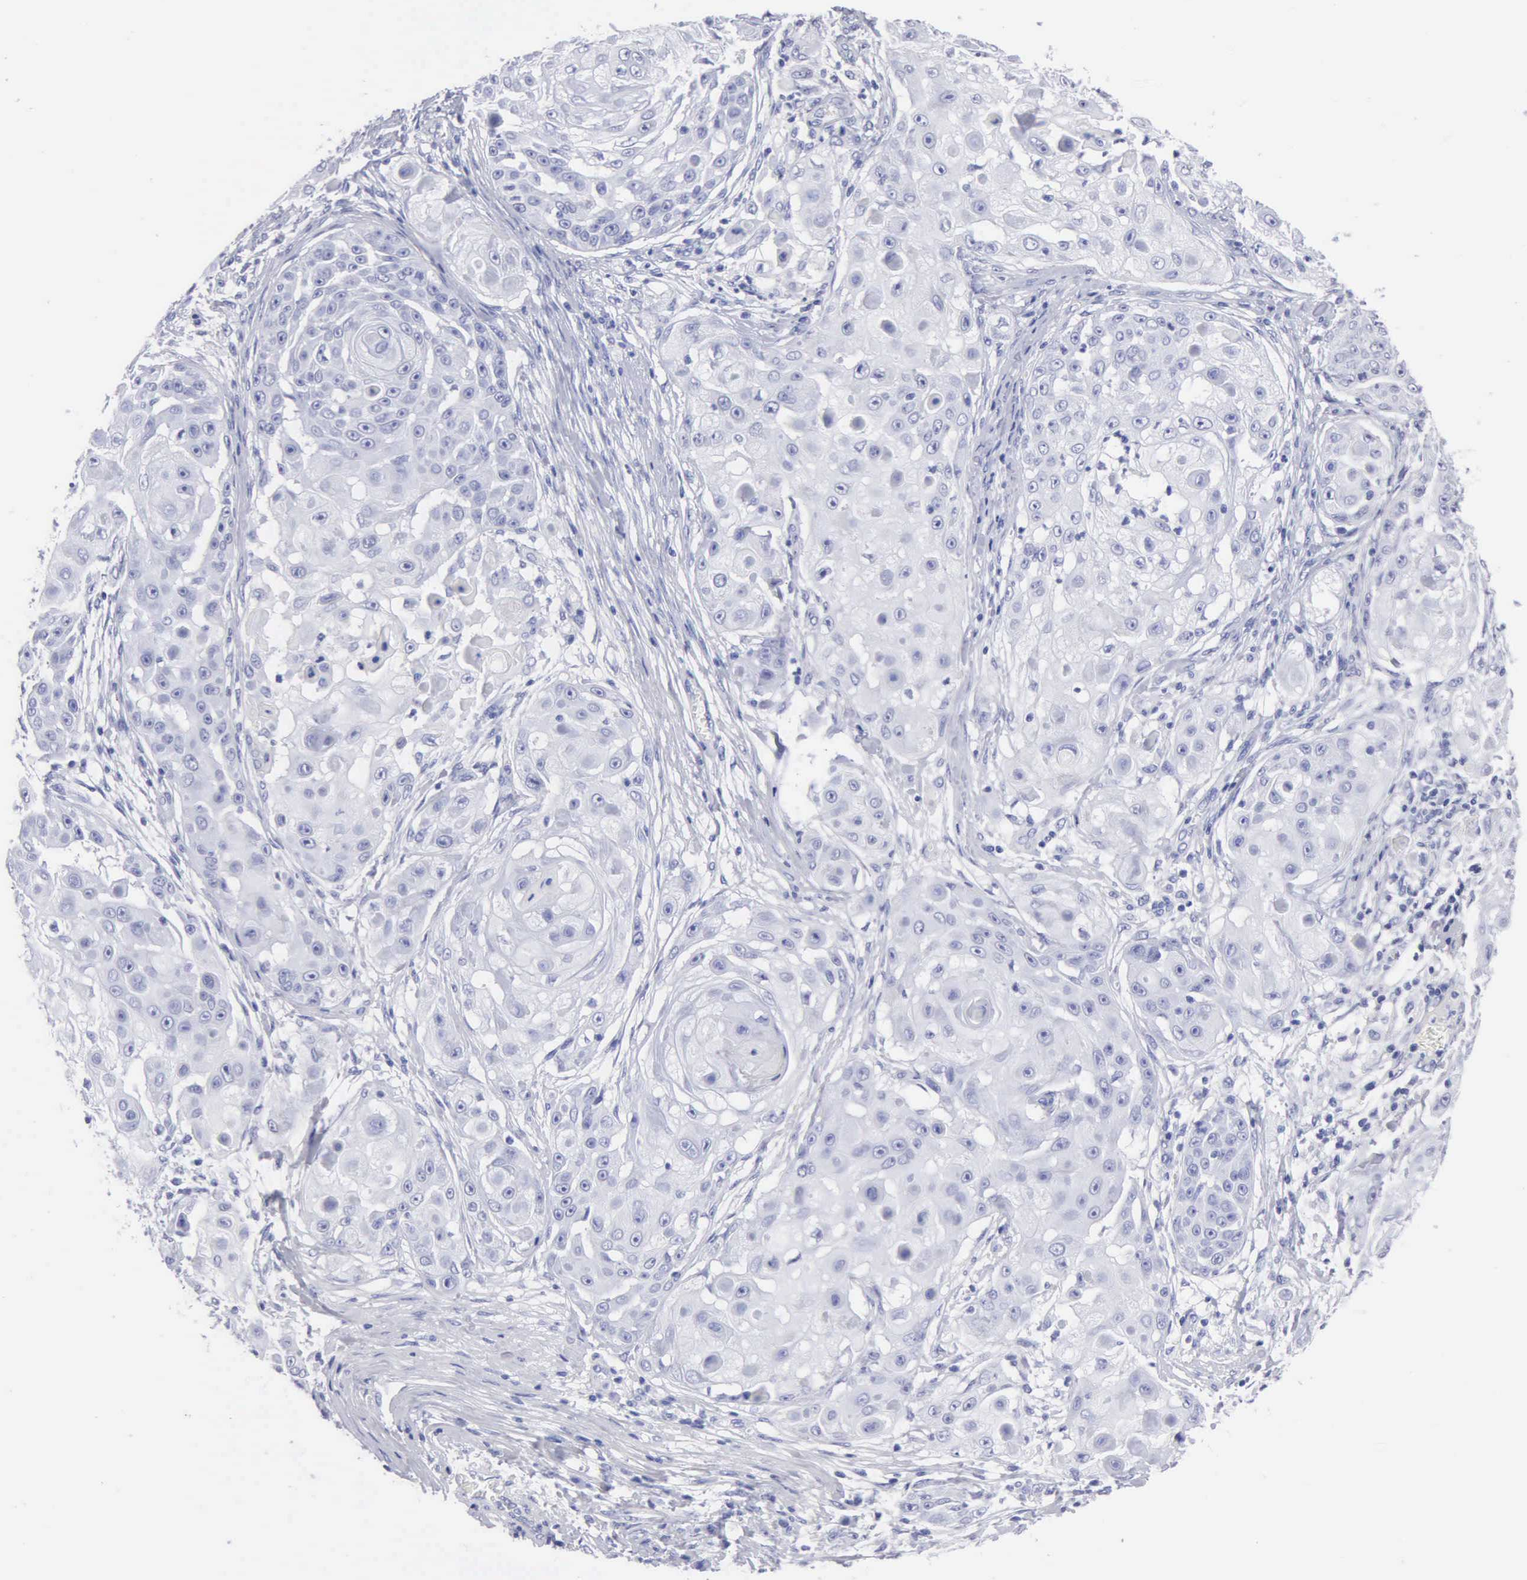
{"staining": {"intensity": "negative", "quantity": "none", "location": "none"}, "tissue": "skin cancer", "cell_type": "Tumor cells", "image_type": "cancer", "snomed": [{"axis": "morphology", "description": "Squamous cell carcinoma, NOS"}, {"axis": "topography", "description": "Skin"}], "caption": "This is an immunohistochemistry (IHC) image of human skin cancer. There is no expression in tumor cells.", "gene": "CYP19A1", "patient": {"sex": "female", "age": 57}}